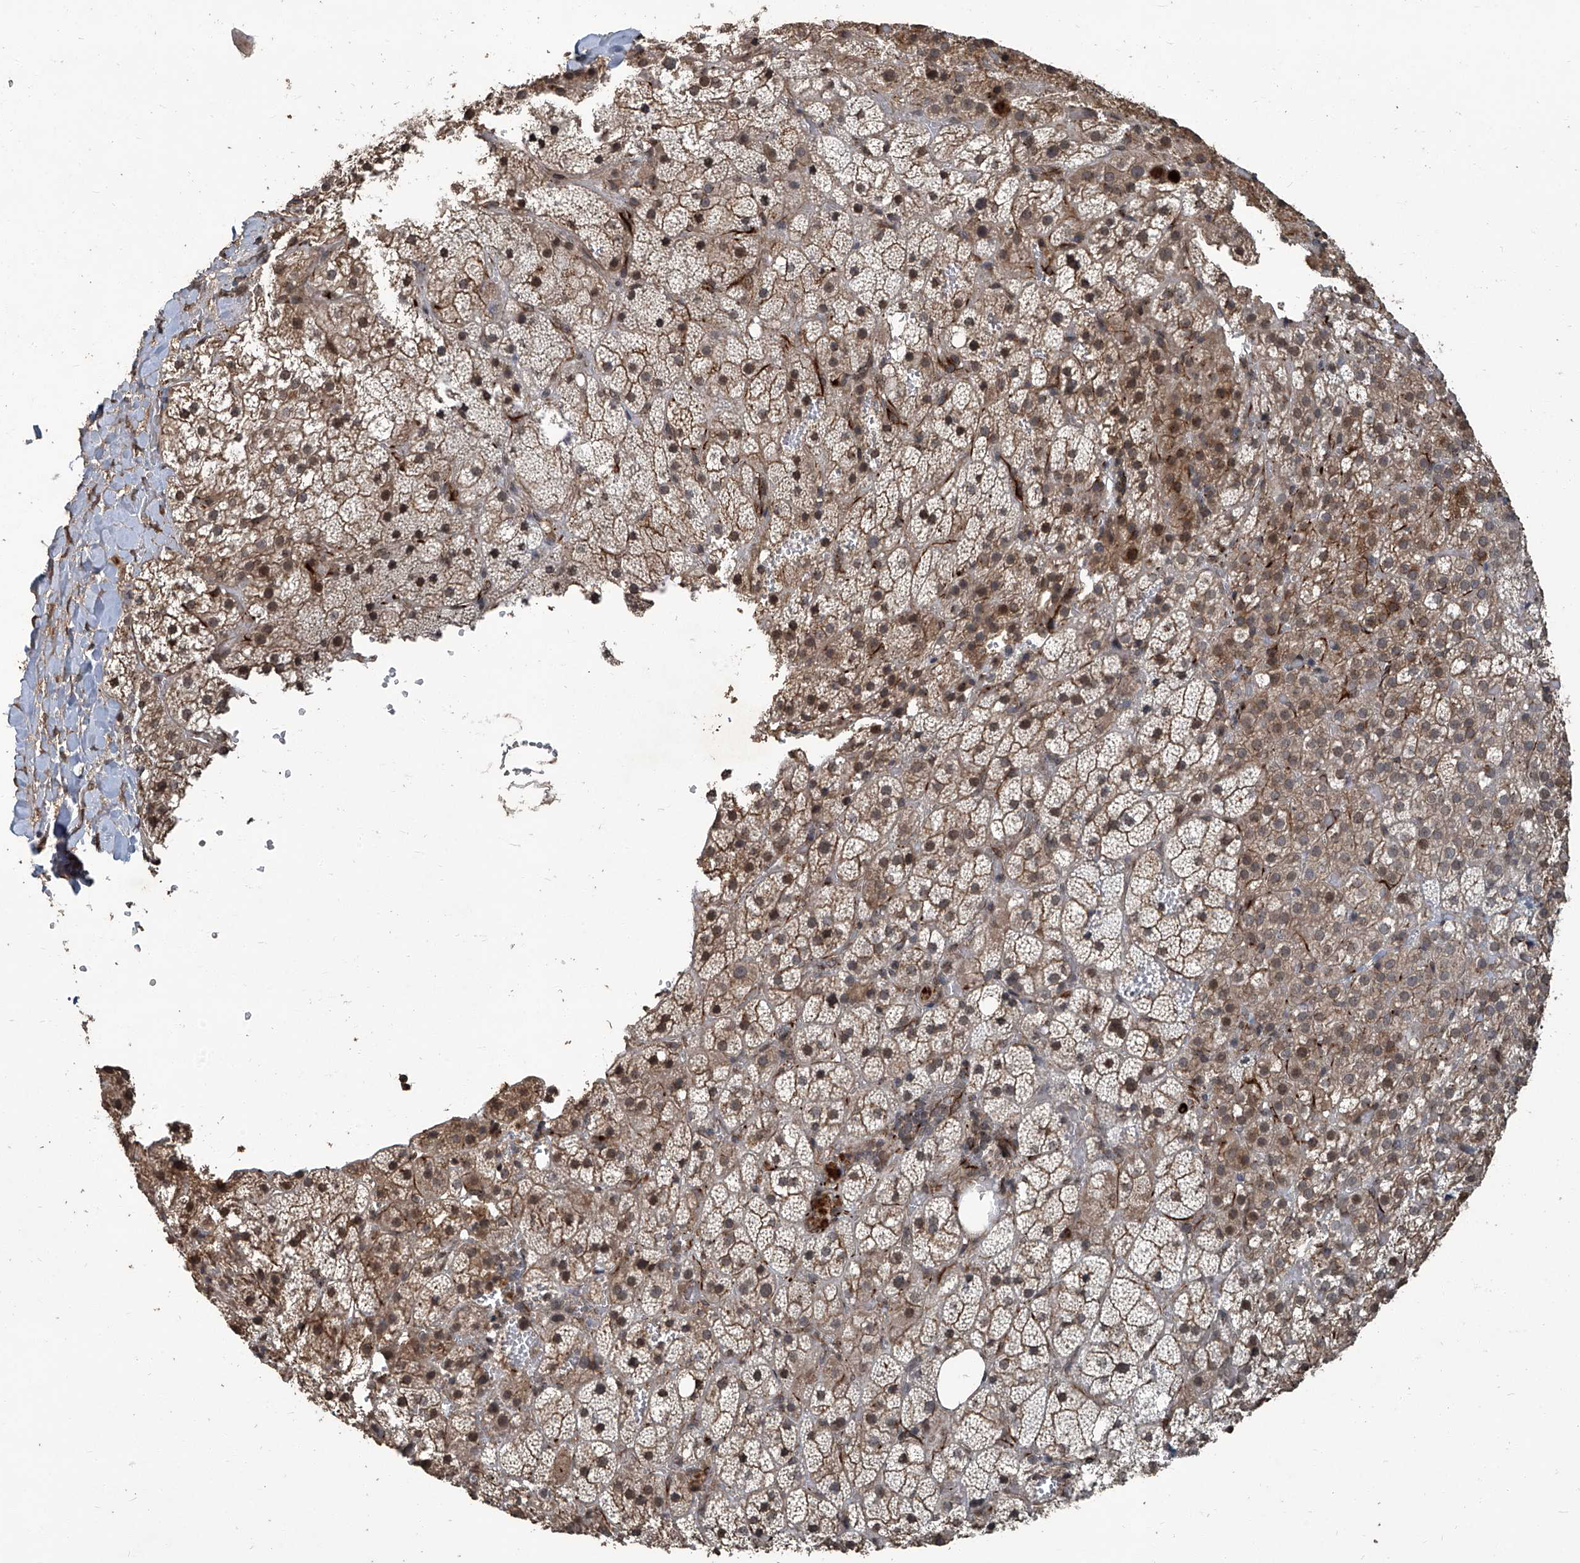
{"staining": {"intensity": "moderate", "quantity": ">75%", "location": "cytoplasmic/membranous,nuclear"}, "tissue": "adrenal gland", "cell_type": "Glandular cells", "image_type": "normal", "snomed": [{"axis": "morphology", "description": "Normal tissue, NOS"}, {"axis": "topography", "description": "Adrenal gland"}], "caption": "This histopathology image shows normal adrenal gland stained with immunohistochemistry (IHC) to label a protein in brown. The cytoplasmic/membranous,nuclear of glandular cells show moderate positivity for the protein. Nuclei are counter-stained blue.", "gene": "GPR132", "patient": {"sex": "female", "age": 59}}